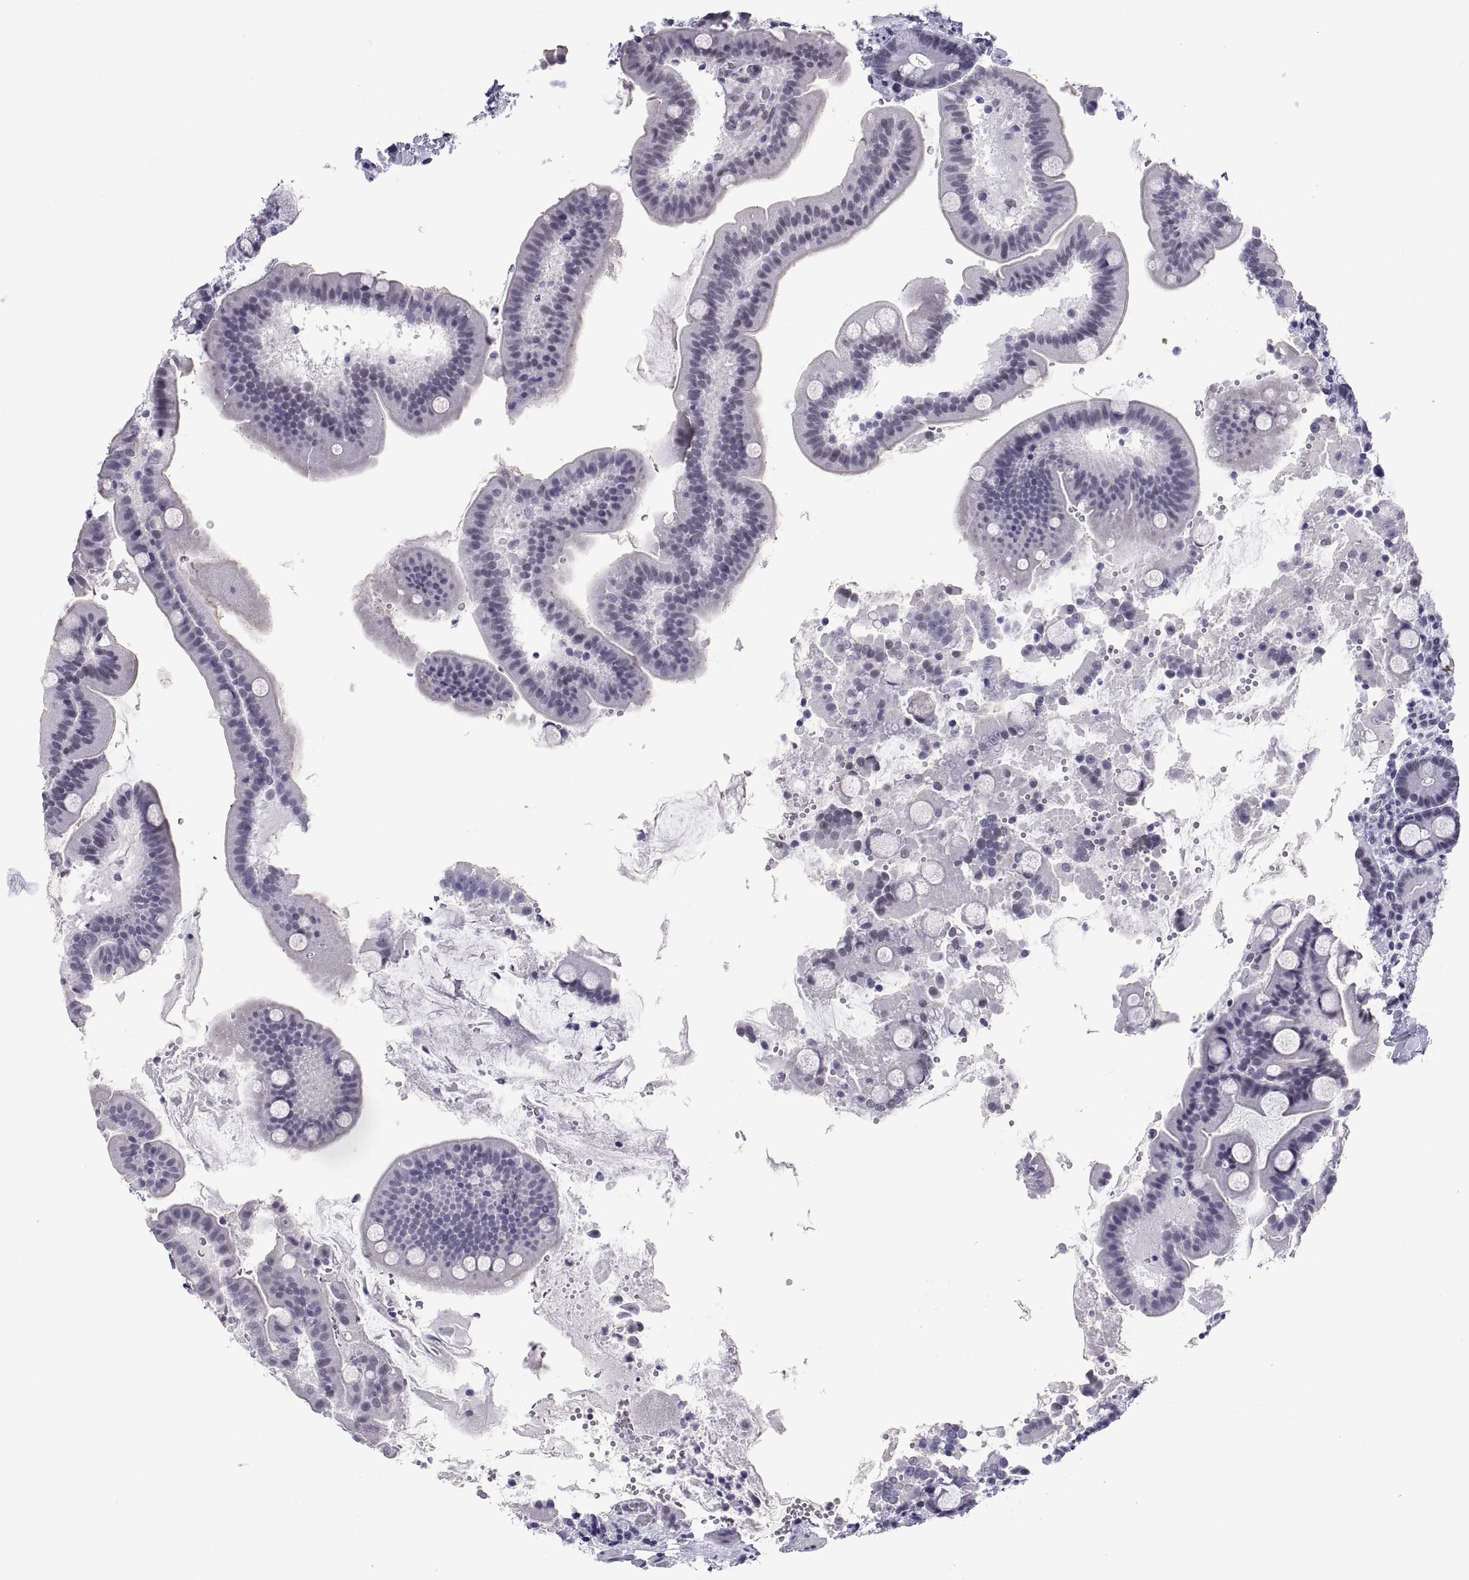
{"staining": {"intensity": "negative", "quantity": "none", "location": "none"}, "tissue": "duodenum", "cell_type": "Glandular cells", "image_type": "normal", "snomed": [{"axis": "morphology", "description": "Normal tissue, NOS"}, {"axis": "topography", "description": "Duodenum"}], "caption": "The micrograph displays no staining of glandular cells in normal duodenum.", "gene": "NEUROD6", "patient": {"sex": "male", "age": 59}}